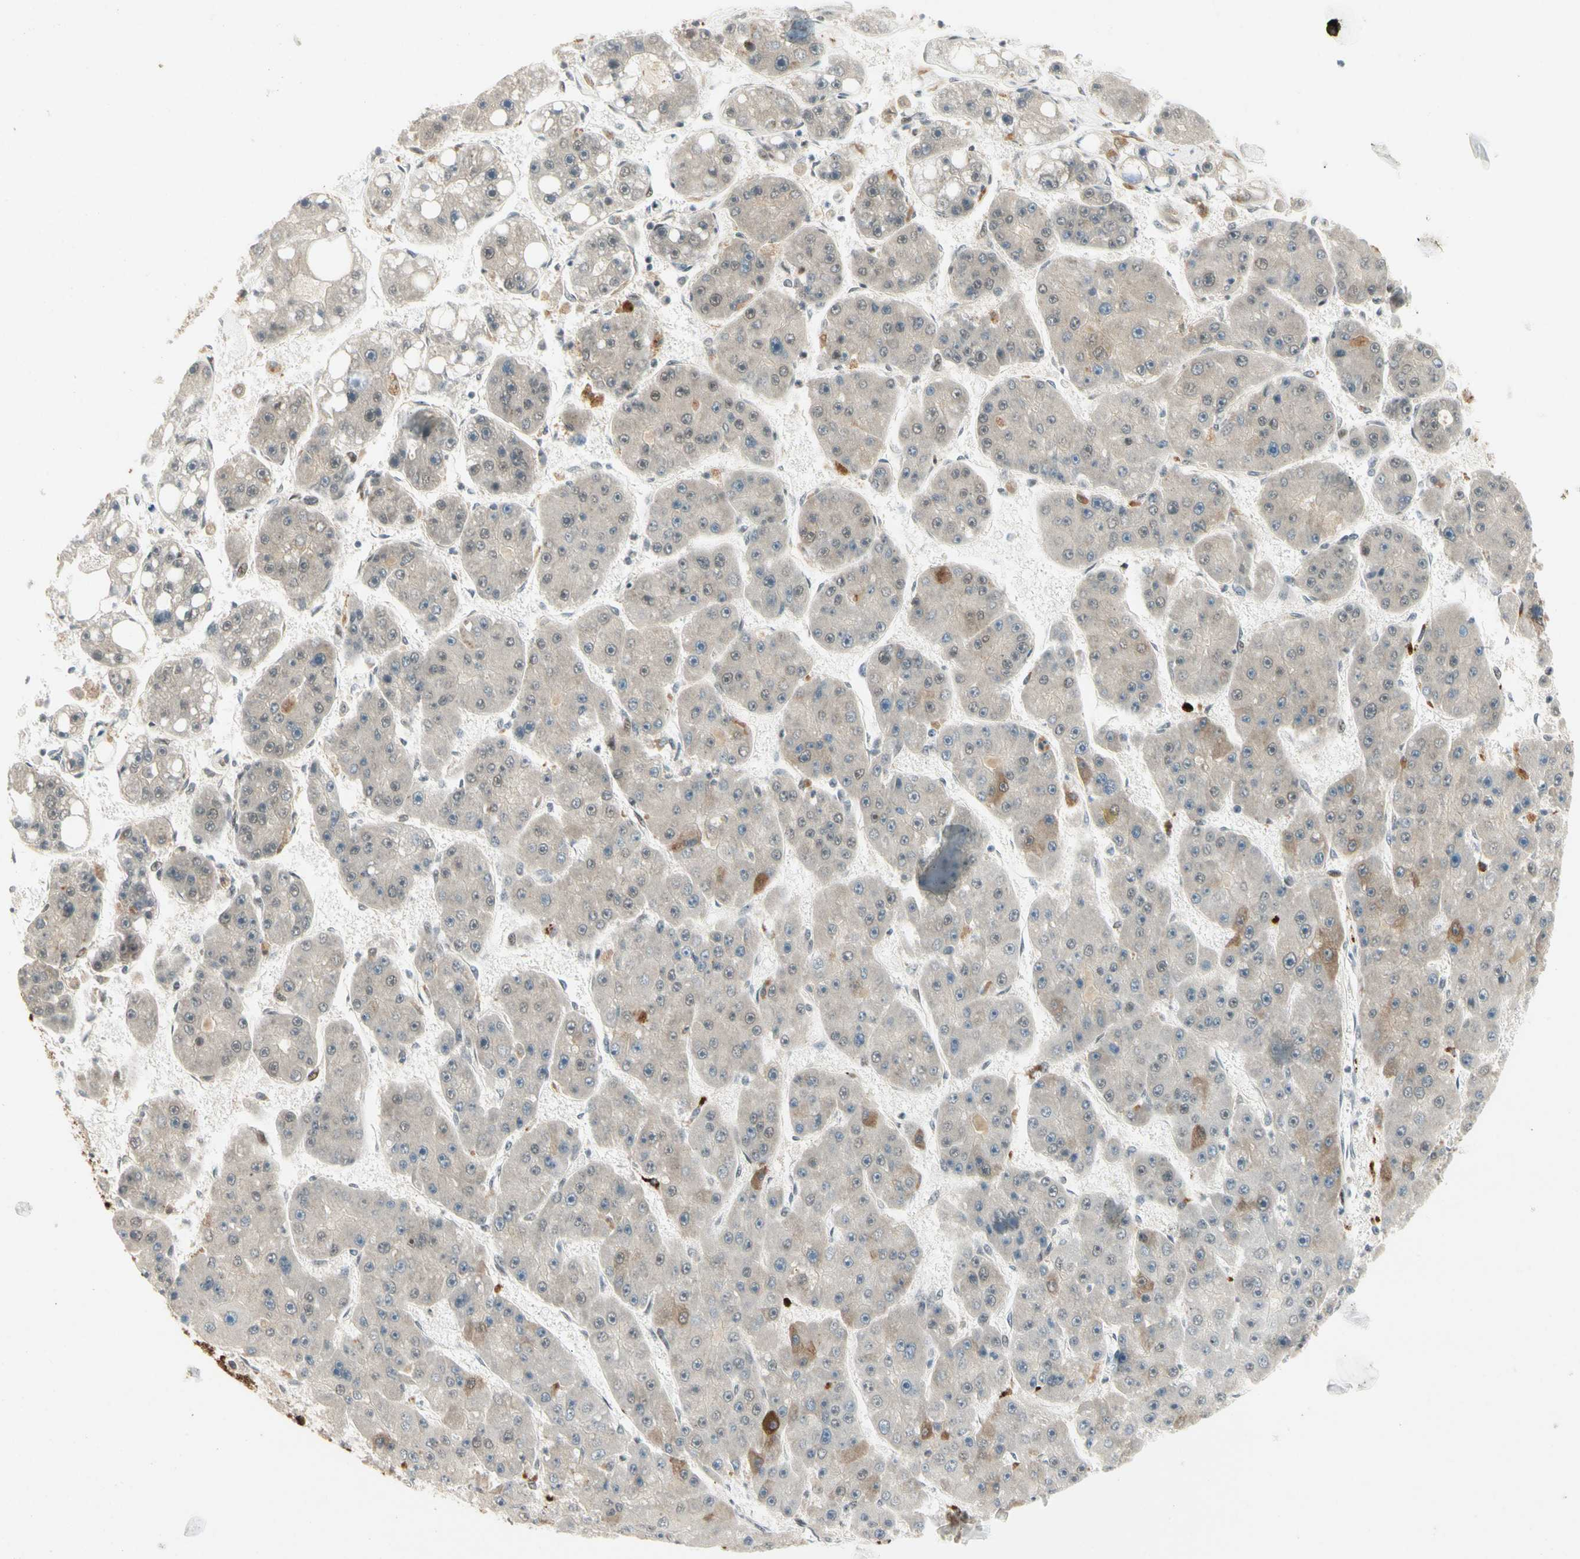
{"staining": {"intensity": "moderate", "quantity": "<25%", "location": "cytoplasmic/membranous"}, "tissue": "liver cancer", "cell_type": "Tumor cells", "image_type": "cancer", "snomed": [{"axis": "morphology", "description": "Carcinoma, Hepatocellular, NOS"}, {"axis": "topography", "description": "Liver"}], "caption": "Protein positivity by IHC reveals moderate cytoplasmic/membranous staining in approximately <25% of tumor cells in hepatocellular carcinoma (liver).", "gene": "FNDC3B", "patient": {"sex": "female", "age": 61}}